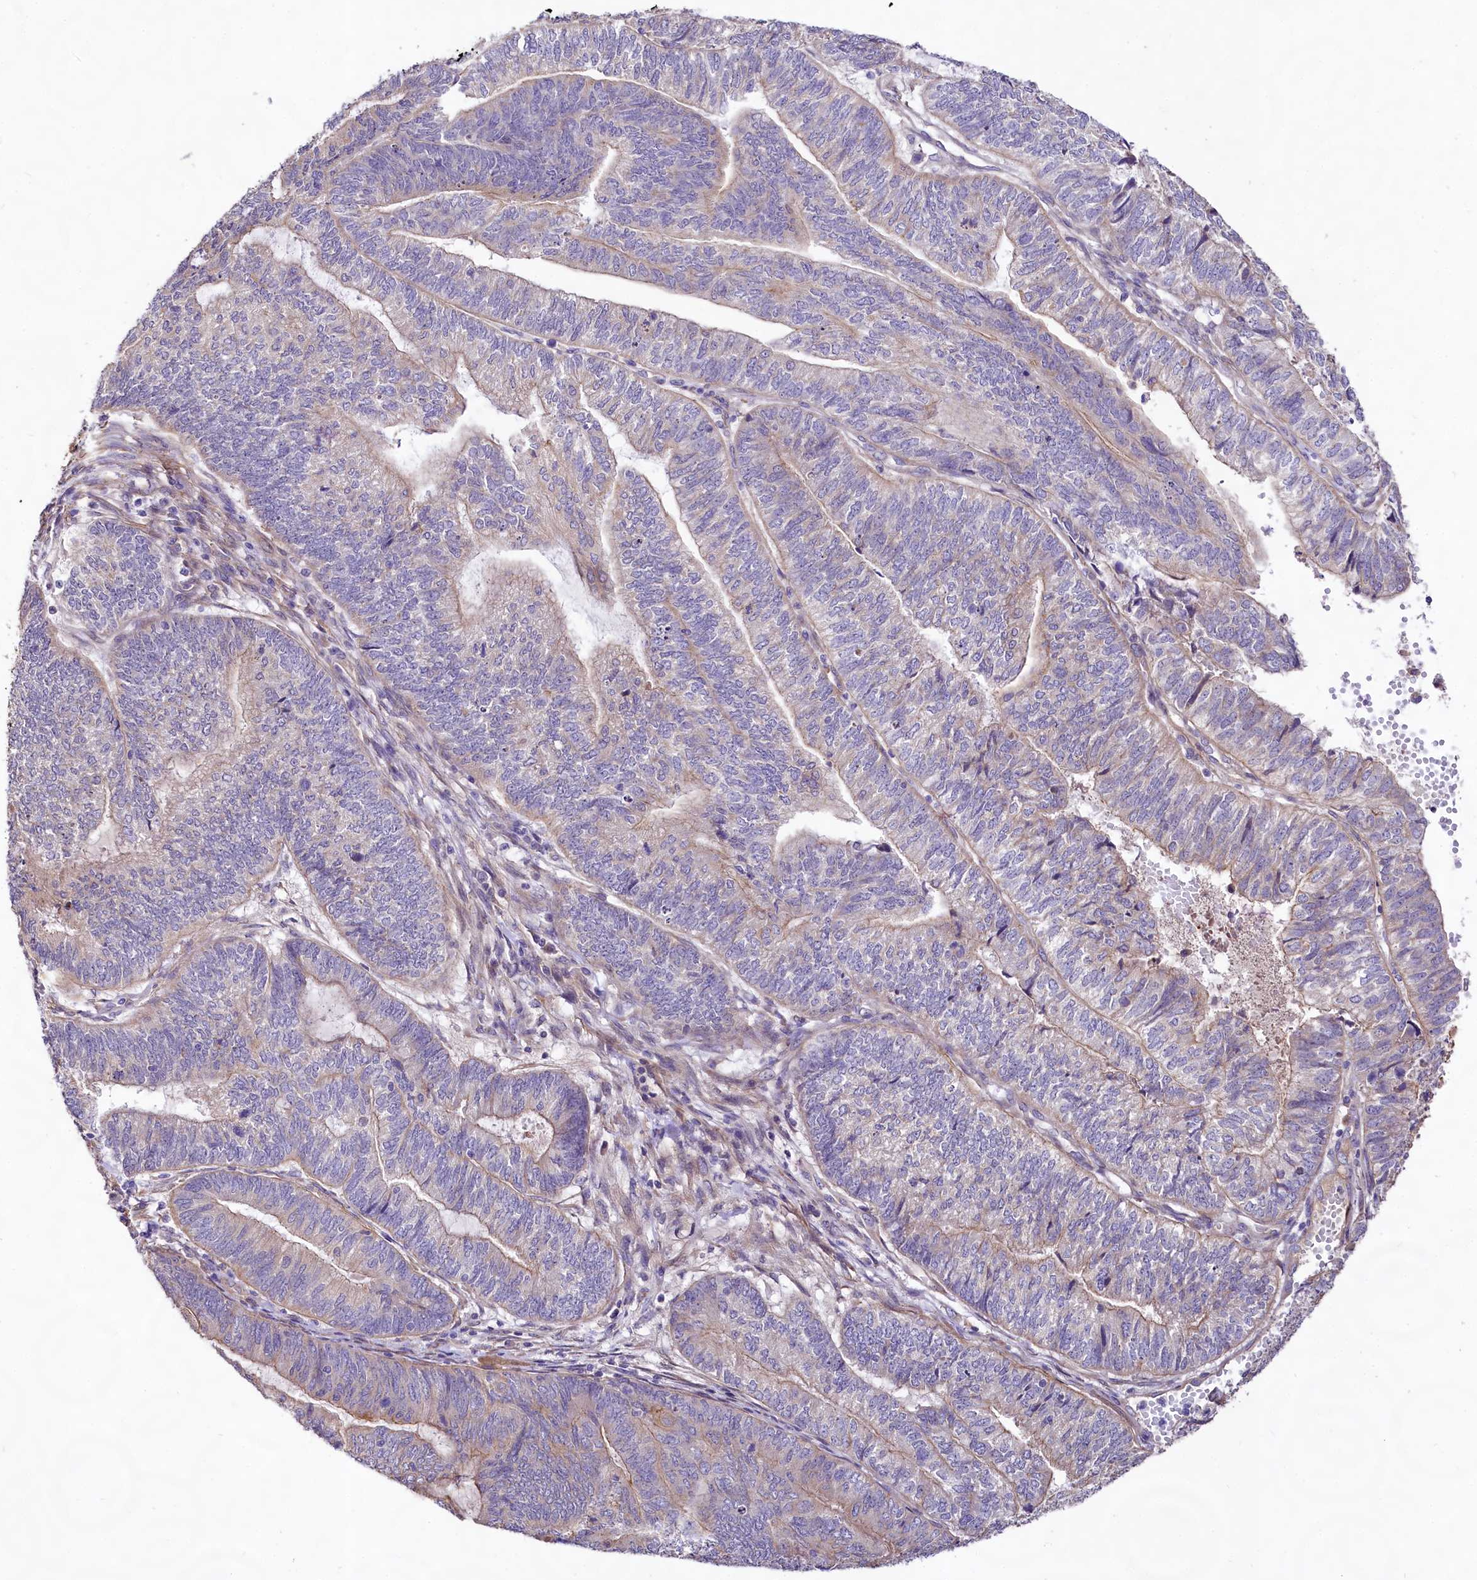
{"staining": {"intensity": "negative", "quantity": "none", "location": "none"}, "tissue": "endometrial cancer", "cell_type": "Tumor cells", "image_type": "cancer", "snomed": [{"axis": "morphology", "description": "Adenocarcinoma, NOS"}, {"axis": "topography", "description": "Uterus"}, {"axis": "topography", "description": "Endometrium"}], "caption": "A micrograph of human adenocarcinoma (endometrial) is negative for staining in tumor cells.", "gene": "VPS11", "patient": {"sex": "female", "age": 70}}